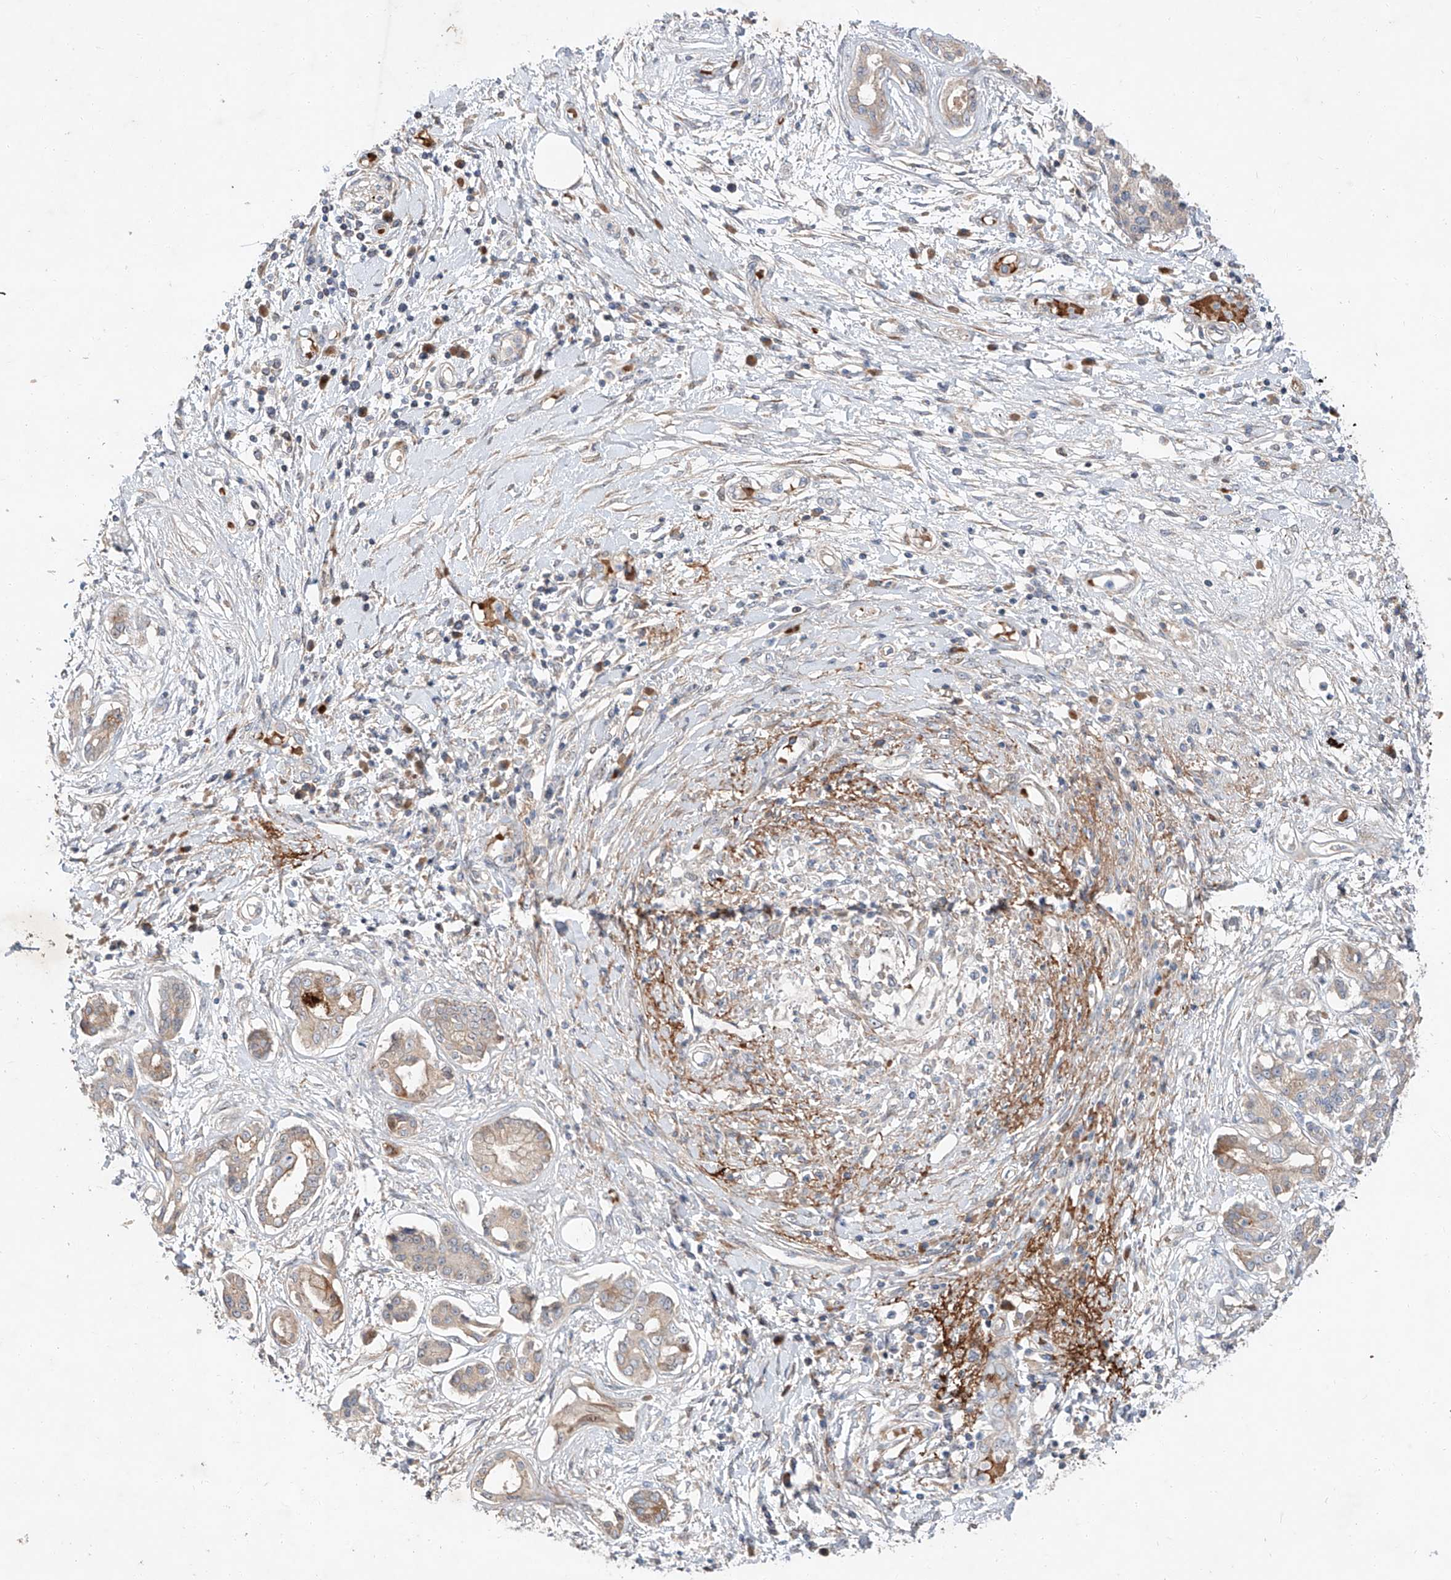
{"staining": {"intensity": "weak", "quantity": "25%-75%", "location": "cytoplasmic/membranous"}, "tissue": "pancreatic cancer", "cell_type": "Tumor cells", "image_type": "cancer", "snomed": [{"axis": "morphology", "description": "Adenocarcinoma, NOS"}, {"axis": "topography", "description": "Pancreas"}], "caption": "Human adenocarcinoma (pancreatic) stained with a protein marker reveals weak staining in tumor cells.", "gene": "USF3", "patient": {"sex": "female", "age": 56}}